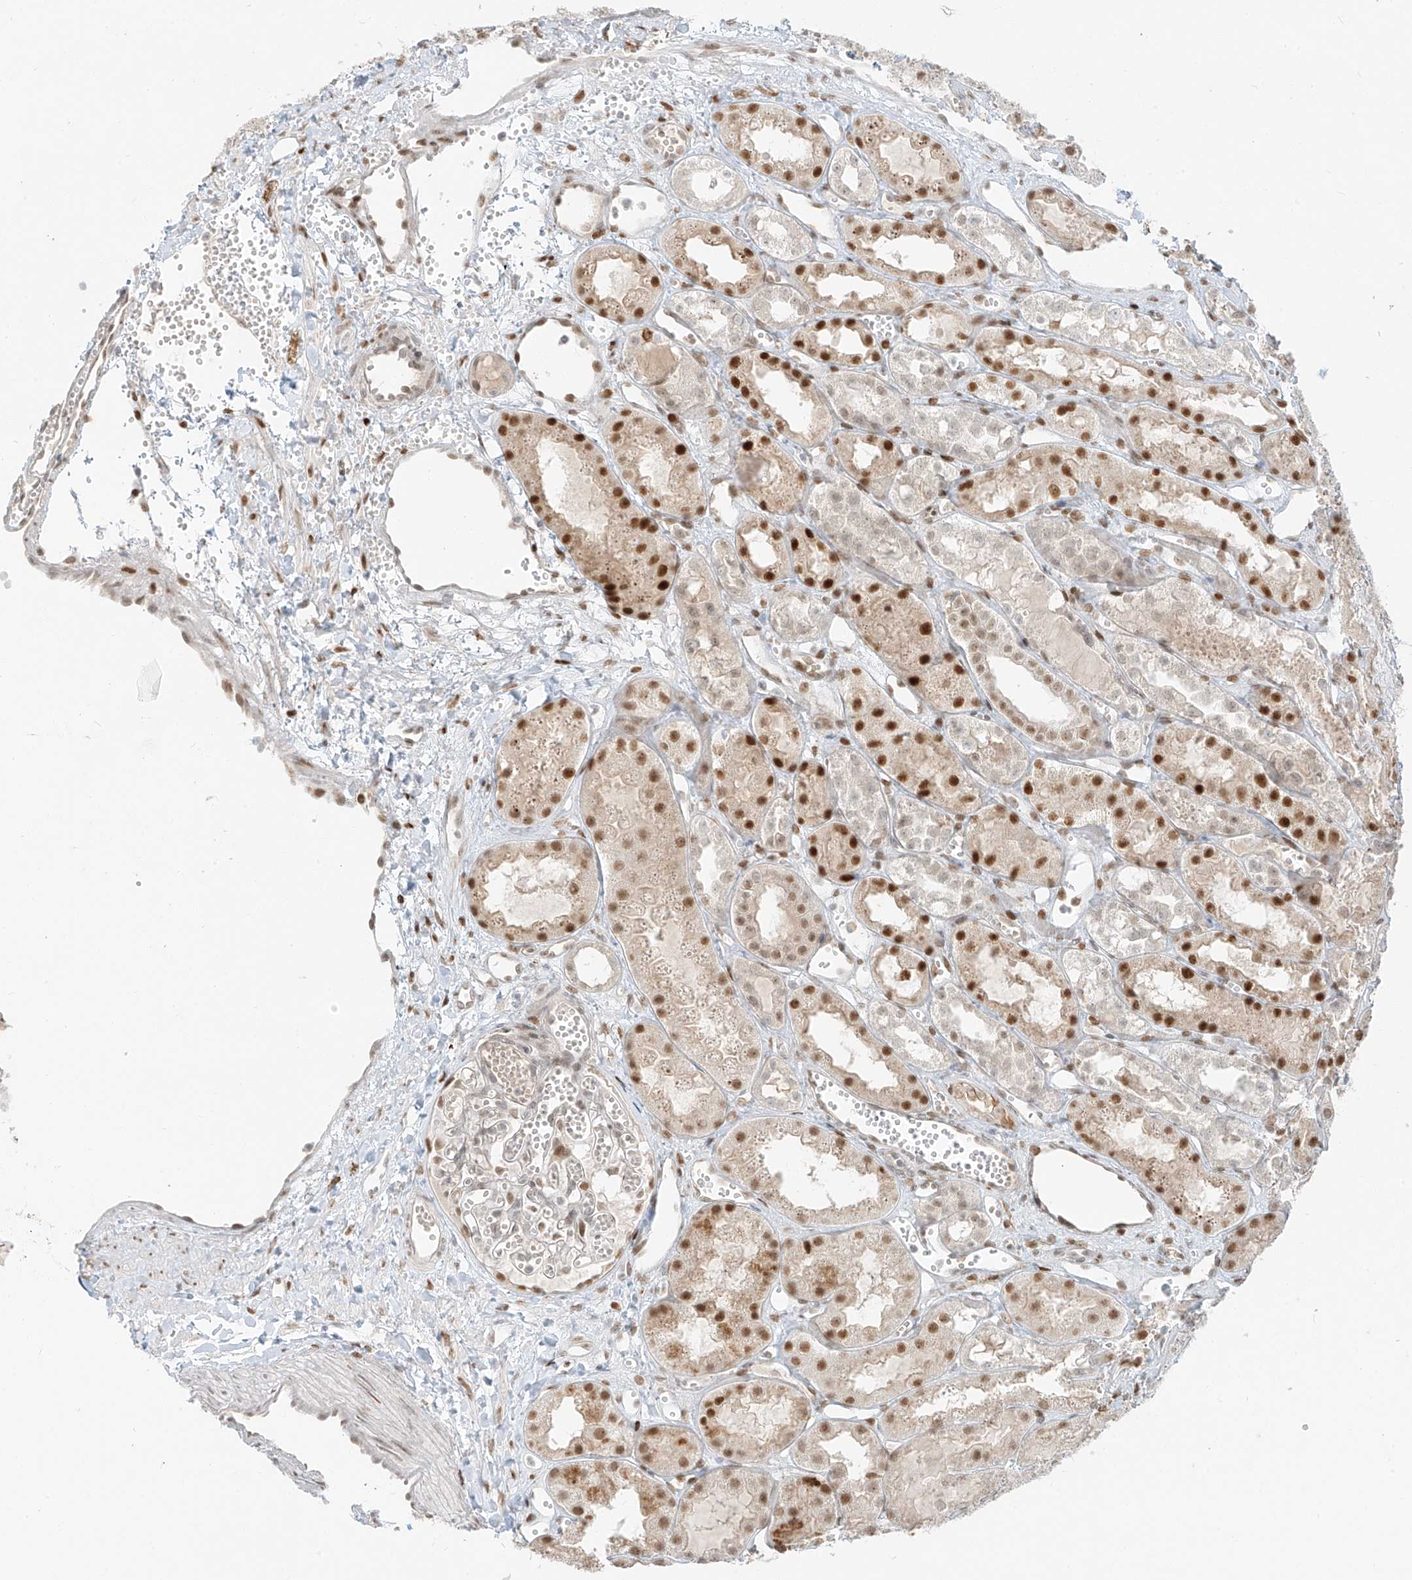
{"staining": {"intensity": "moderate", "quantity": "<25%", "location": "nuclear"}, "tissue": "kidney", "cell_type": "Cells in glomeruli", "image_type": "normal", "snomed": [{"axis": "morphology", "description": "Normal tissue, NOS"}, {"axis": "topography", "description": "Kidney"}], "caption": "High-power microscopy captured an immunohistochemistry histopathology image of benign kidney, revealing moderate nuclear positivity in about <25% of cells in glomeruli.", "gene": "ZNF774", "patient": {"sex": "male", "age": 16}}